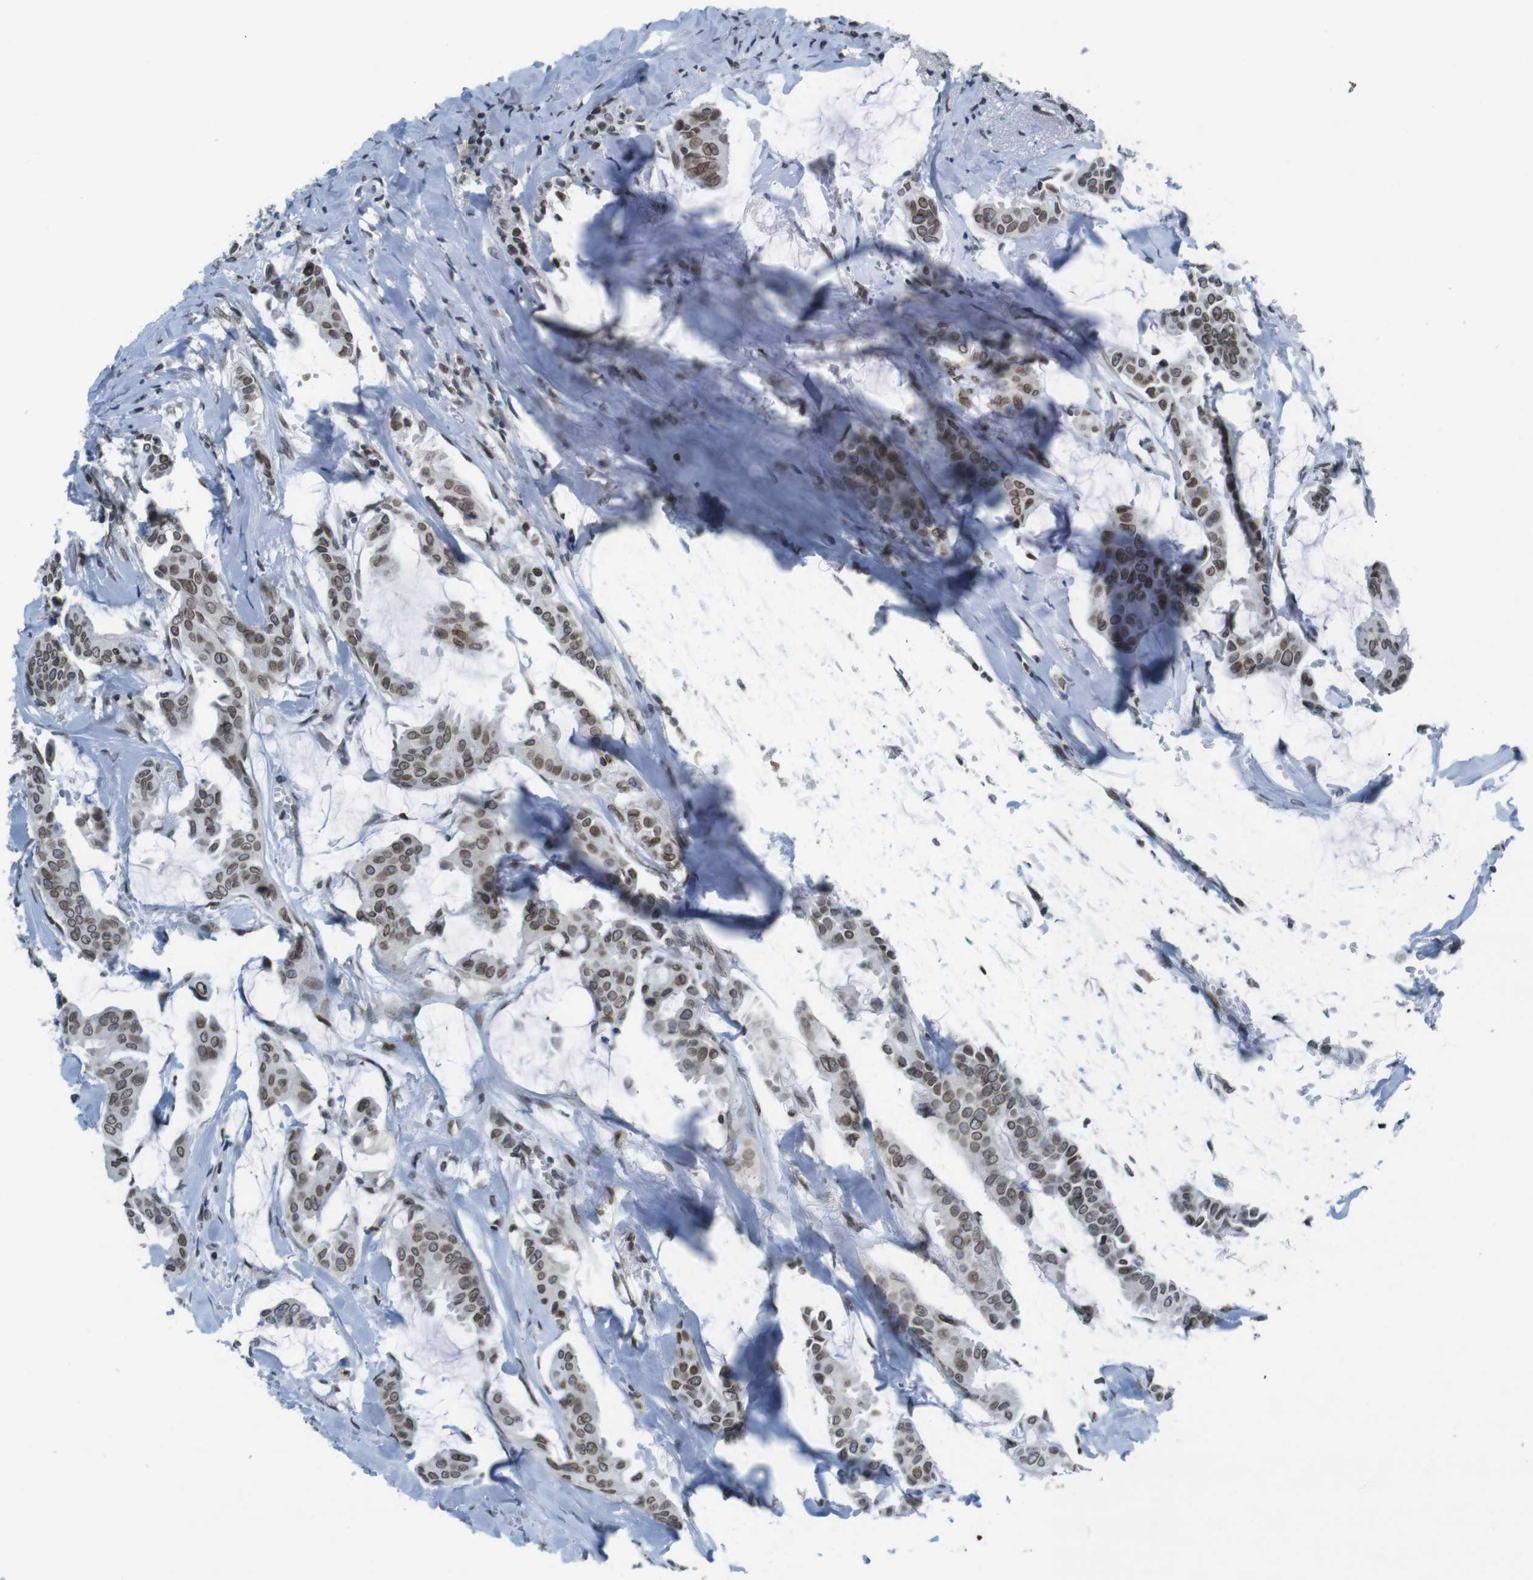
{"staining": {"intensity": "moderate", "quantity": ">75%", "location": "cytoplasmic/membranous,nuclear"}, "tissue": "head and neck cancer", "cell_type": "Tumor cells", "image_type": "cancer", "snomed": [{"axis": "morphology", "description": "Adenocarcinoma, NOS"}, {"axis": "topography", "description": "Salivary gland"}, {"axis": "topography", "description": "Head-Neck"}], "caption": "The image shows a brown stain indicating the presence of a protein in the cytoplasmic/membranous and nuclear of tumor cells in head and neck cancer (adenocarcinoma). (DAB = brown stain, brightfield microscopy at high magnification).", "gene": "MAD1L1", "patient": {"sex": "female", "age": 59}}